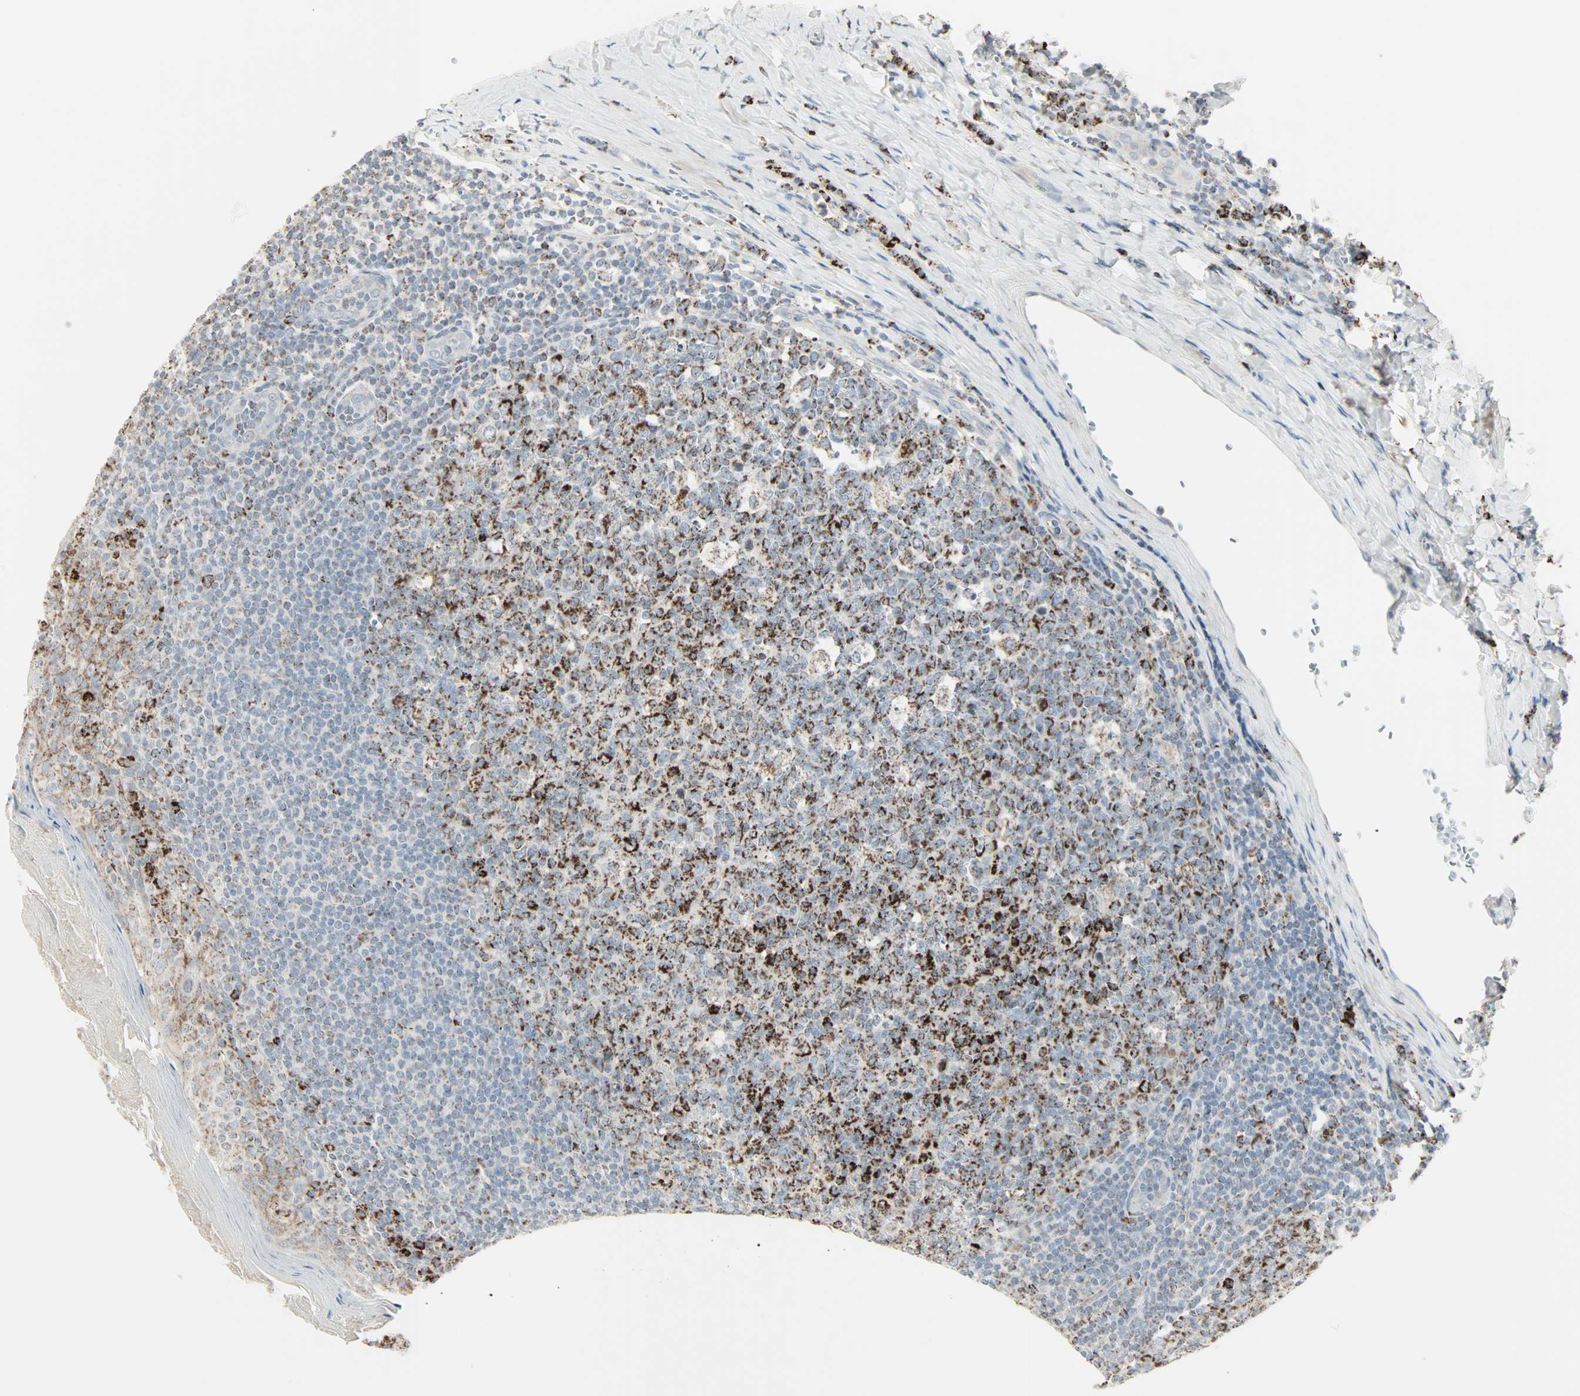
{"staining": {"intensity": "strong", "quantity": ">75%", "location": "cytoplasmic/membranous"}, "tissue": "tonsil", "cell_type": "Germinal center cells", "image_type": "normal", "snomed": [{"axis": "morphology", "description": "Normal tissue, NOS"}, {"axis": "topography", "description": "Tonsil"}], "caption": "Benign tonsil was stained to show a protein in brown. There is high levels of strong cytoplasmic/membranous positivity in about >75% of germinal center cells. (DAB IHC, brown staining for protein, blue staining for nuclei).", "gene": "IDH2", "patient": {"sex": "male", "age": 31}}